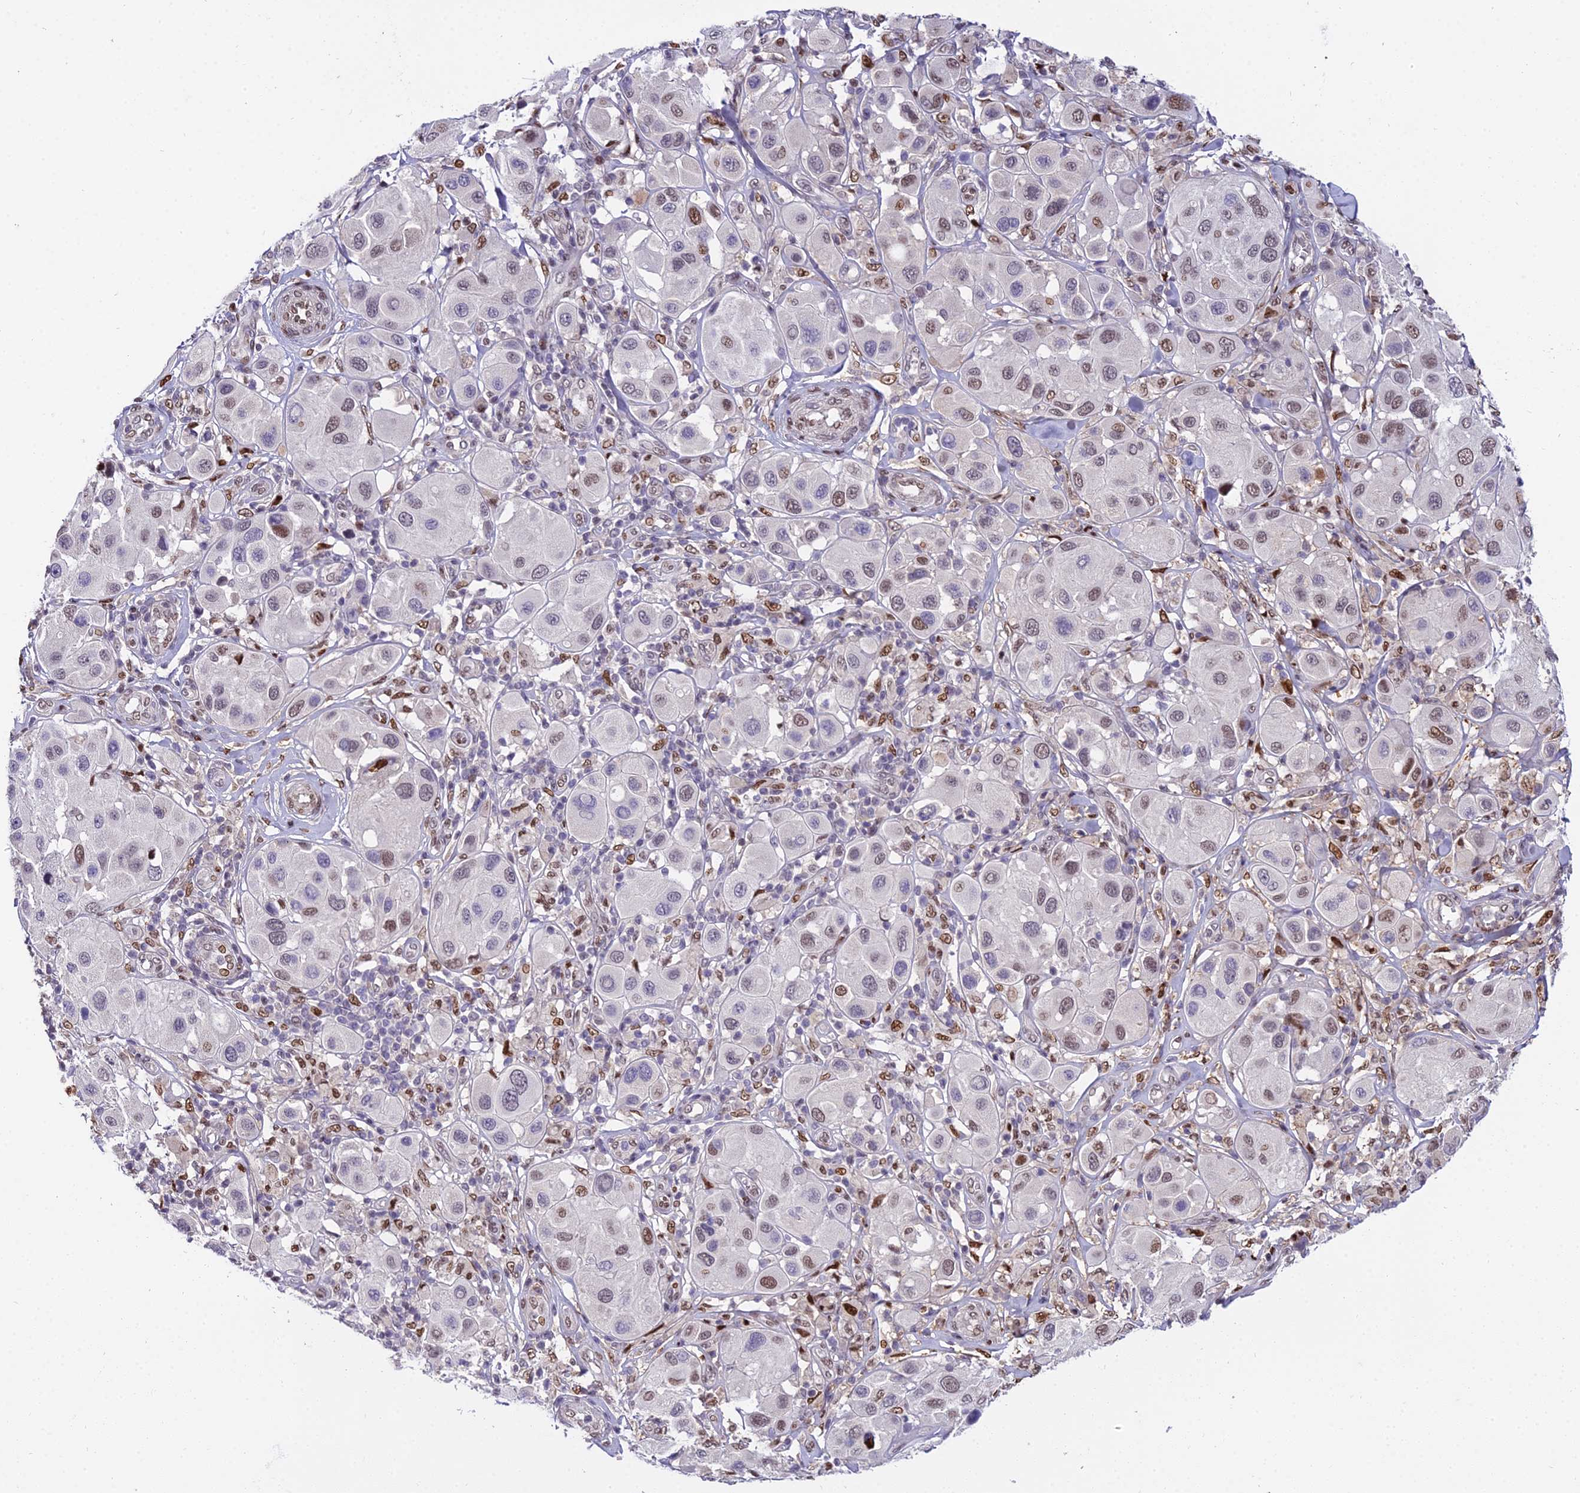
{"staining": {"intensity": "moderate", "quantity": "25%-75%", "location": "nuclear"}, "tissue": "melanoma", "cell_type": "Tumor cells", "image_type": "cancer", "snomed": [{"axis": "morphology", "description": "Malignant melanoma, Metastatic site"}, {"axis": "topography", "description": "Skin"}], "caption": "This micrograph demonstrates immunohistochemistry staining of human malignant melanoma (metastatic site), with medium moderate nuclear positivity in approximately 25%-75% of tumor cells.", "gene": "ZNF707", "patient": {"sex": "male", "age": 41}}